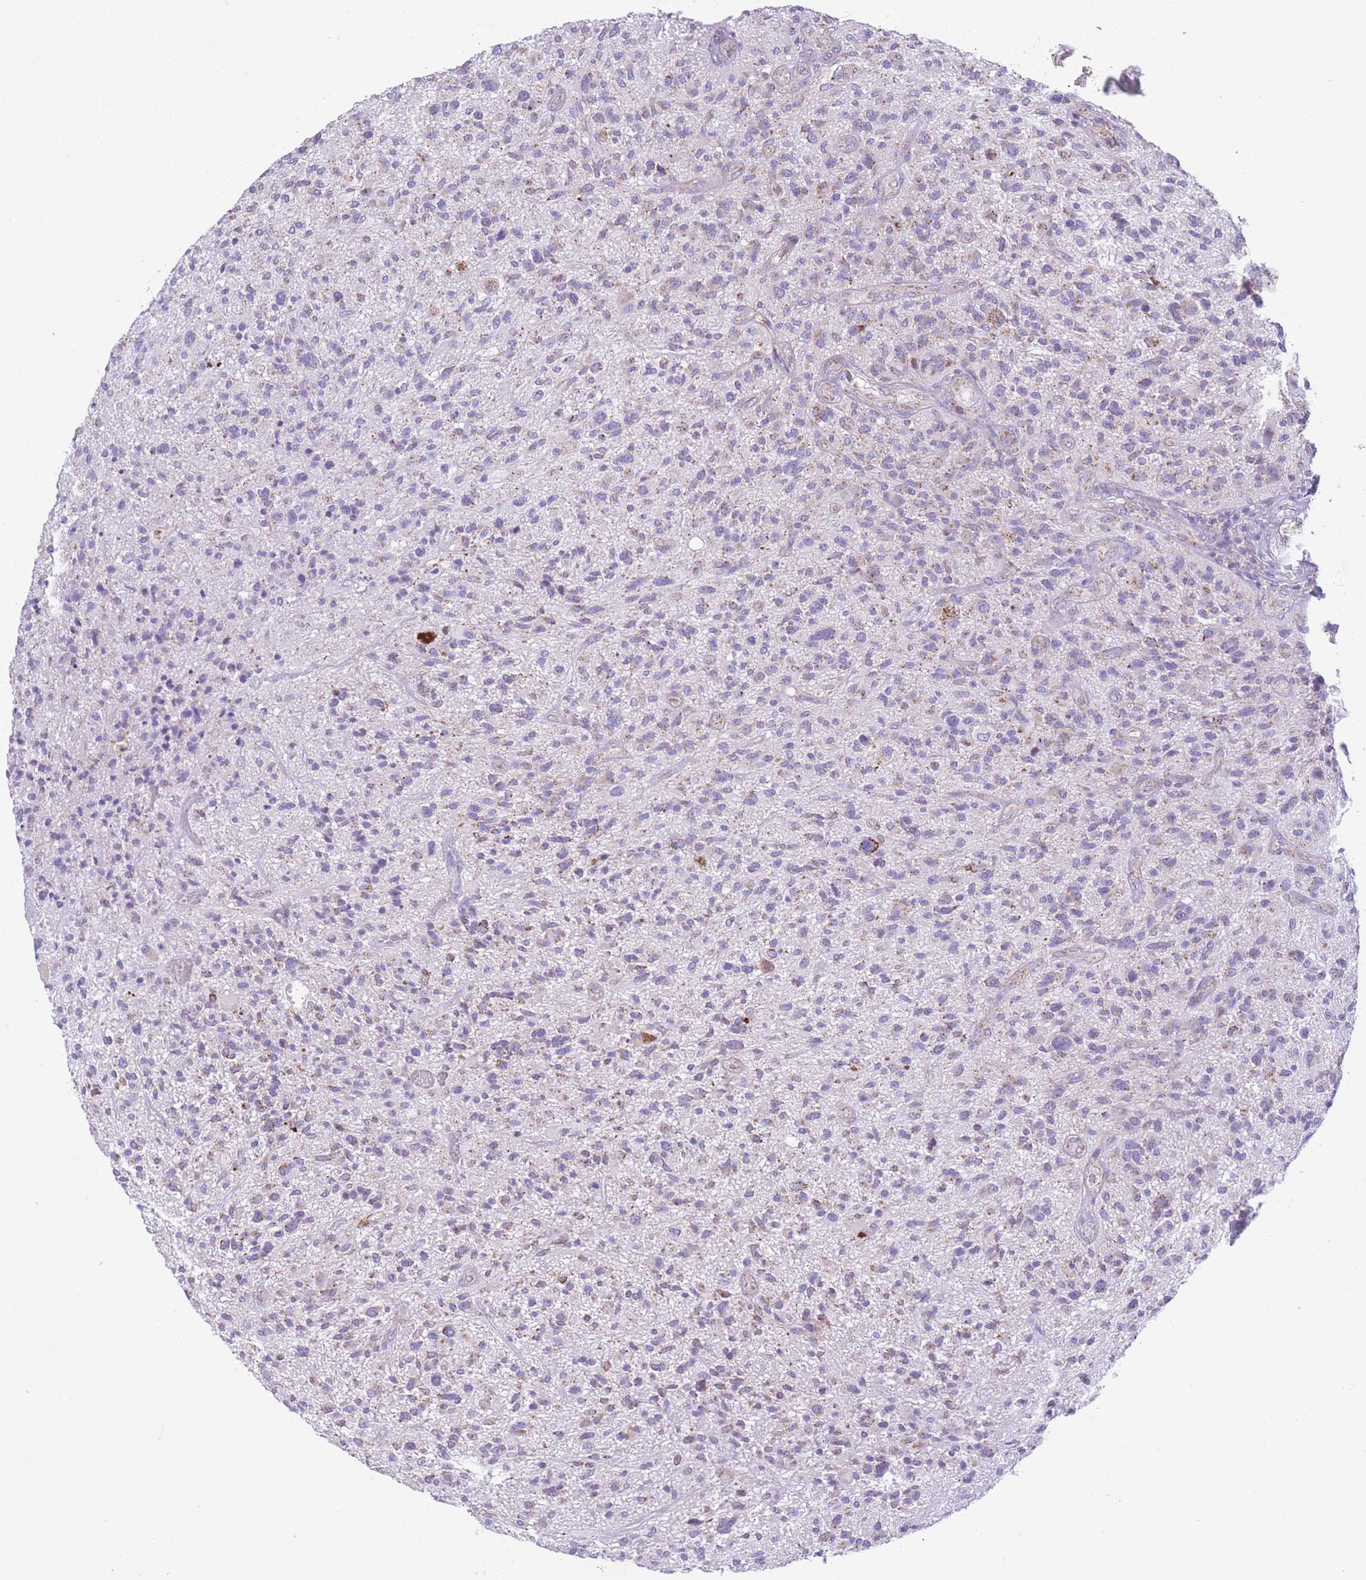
{"staining": {"intensity": "weak", "quantity": "<25%", "location": "cytoplasmic/membranous"}, "tissue": "glioma", "cell_type": "Tumor cells", "image_type": "cancer", "snomed": [{"axis": "morphology", "description": "Glioma, malignant, High grade"}, {"axis": "topography", "description": "Brain"}], "caption": "The immunohistochemistry (IHC) image has no significant positivity in tumor cells of malignant glioma (high-grade) tissue.", "gene": "PDHA1", "patient": {"sex": "male", "age": 47}}